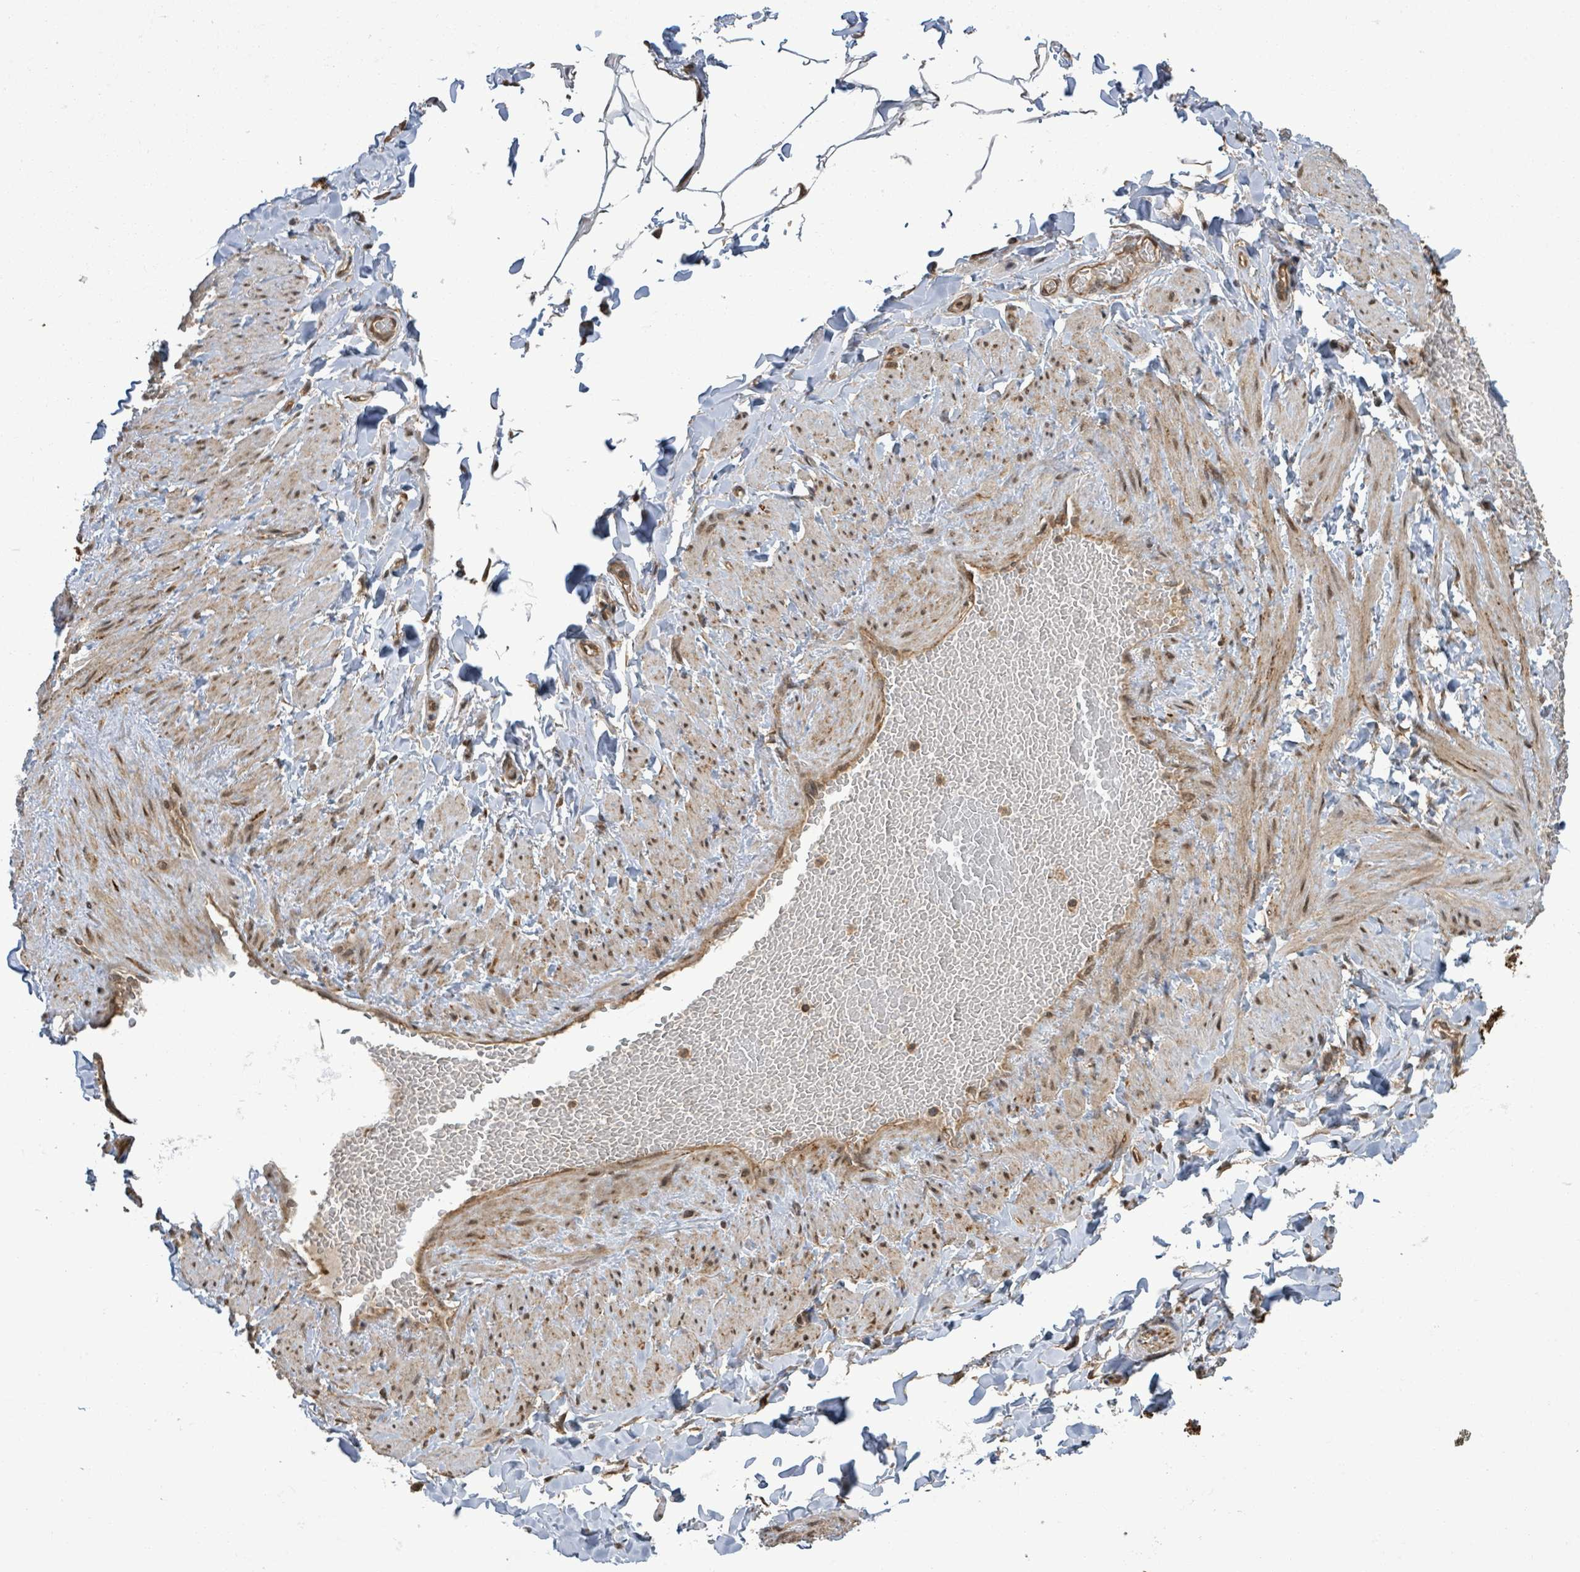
{"staining": {"intensity": "moderate", "quantity": "<25%", "location": "cytoplasmic/membranous,nuclear"}, "tissue": "adipose tissue", "cell_type": "Adipocytes", "image_type": "normal", "snomed": [{"axis": "morphology", "description": "Normal tissue, NOS"}, {"axis": "topography", "description": "Soft tissue"}, {"axis": "topography", "description": "Vascular tissue"}], "caption": "Immunohistochemical staining of unremarkable adipose tissue exhibits moderate cytoplasmic/membranous,nuclear protein positivity in approximately <25% of adipocytes.", "gene": "ENSG00000256500", "patient": {"sex": "male", "age": 54}}